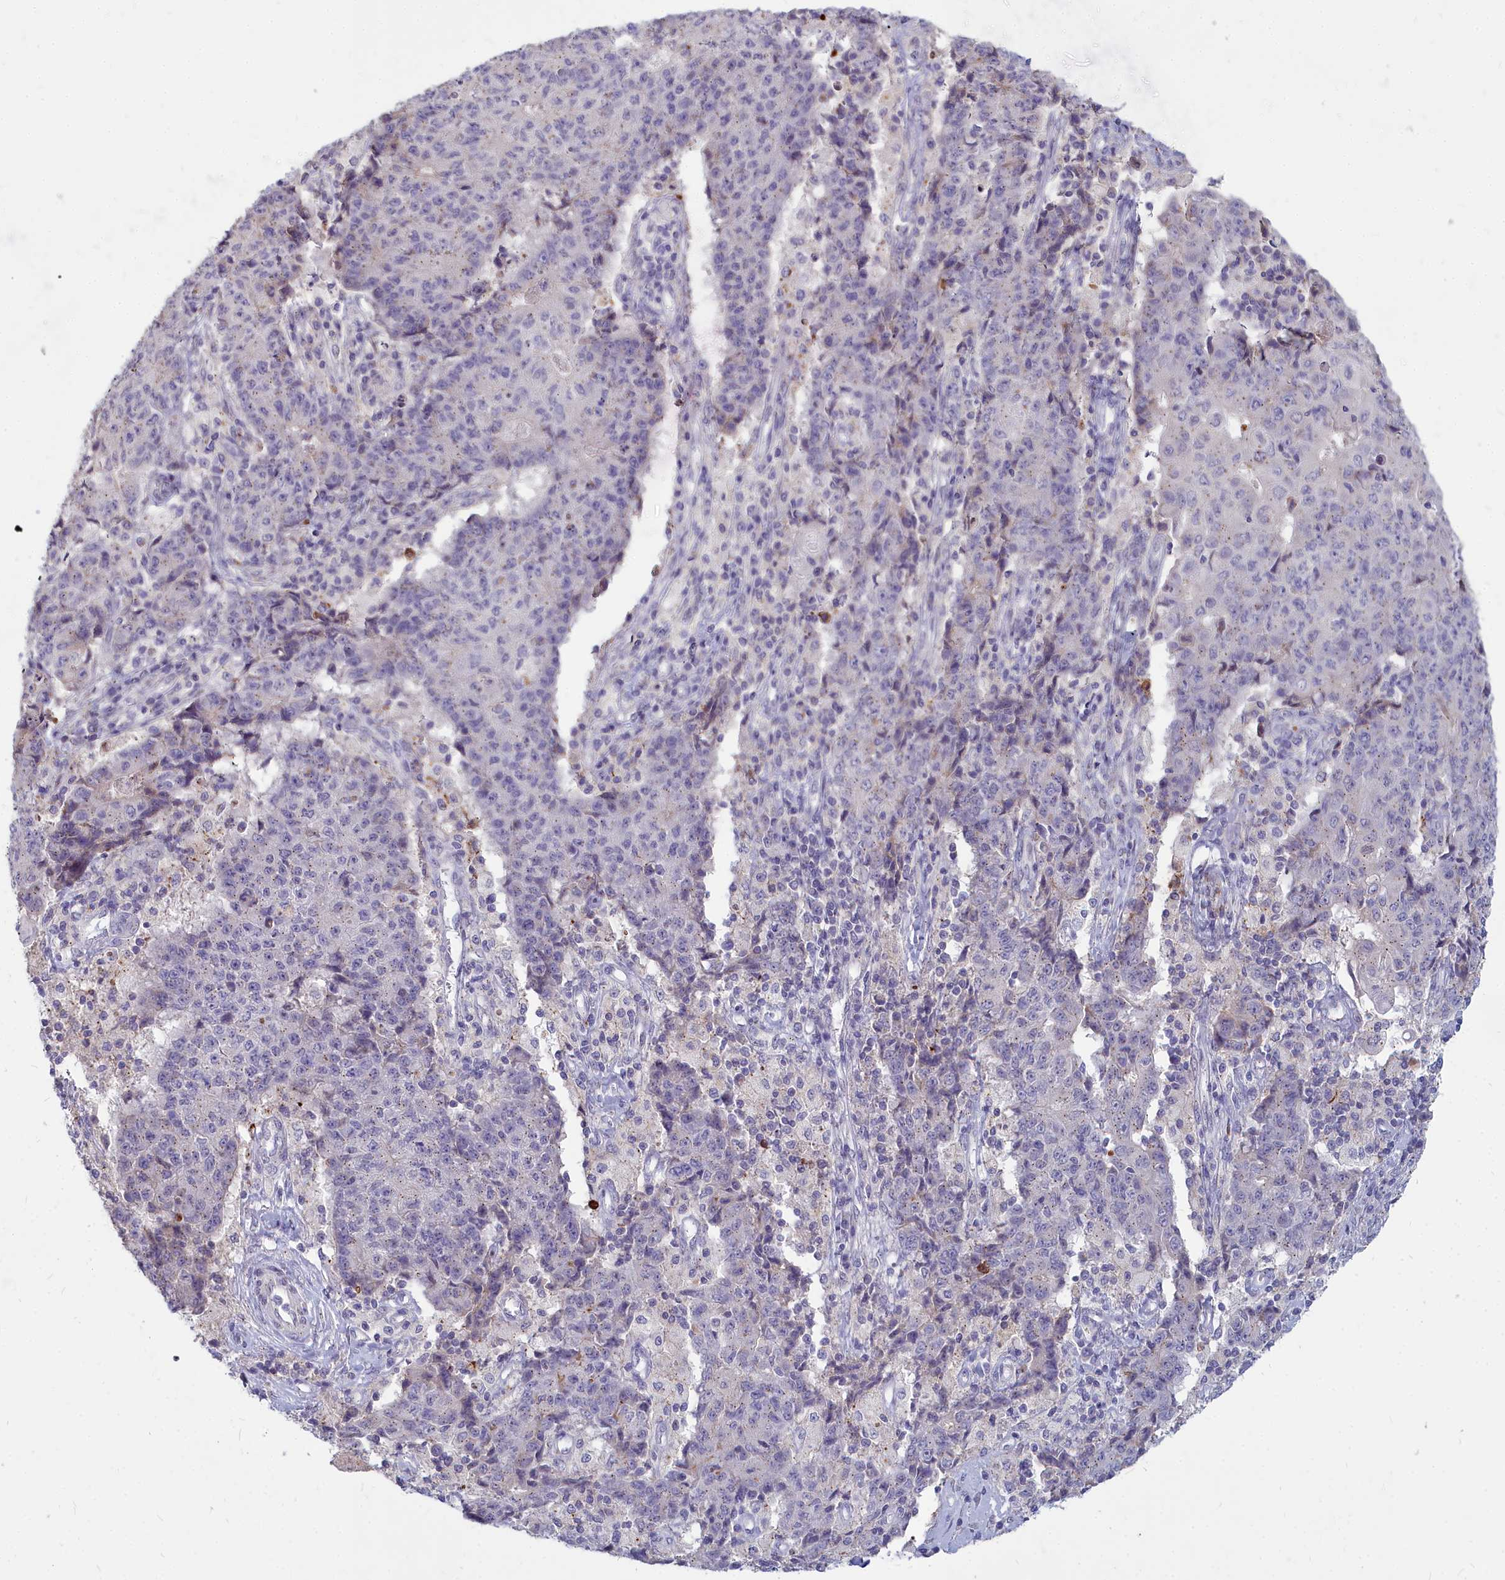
{"staining": {"intensity": "negative", "quantity": "none", "location": "none"}, "tissue": "ovarian cancer", "cell_type": "Tumor cells", "image_type": "cancer", "snomed": [{"axis": "morphology", "description": "Carcinoma, endometroid"}, {"axis": "topography", "description": "Ovary"}], "caption": "Endometroid carcinoma (ovarian) stained for a protein using immunohistochemistry (IHC) shows no staining tumor cells.", "gene": "NOXA1", "patient": {"sex": "female", "age": 42}}